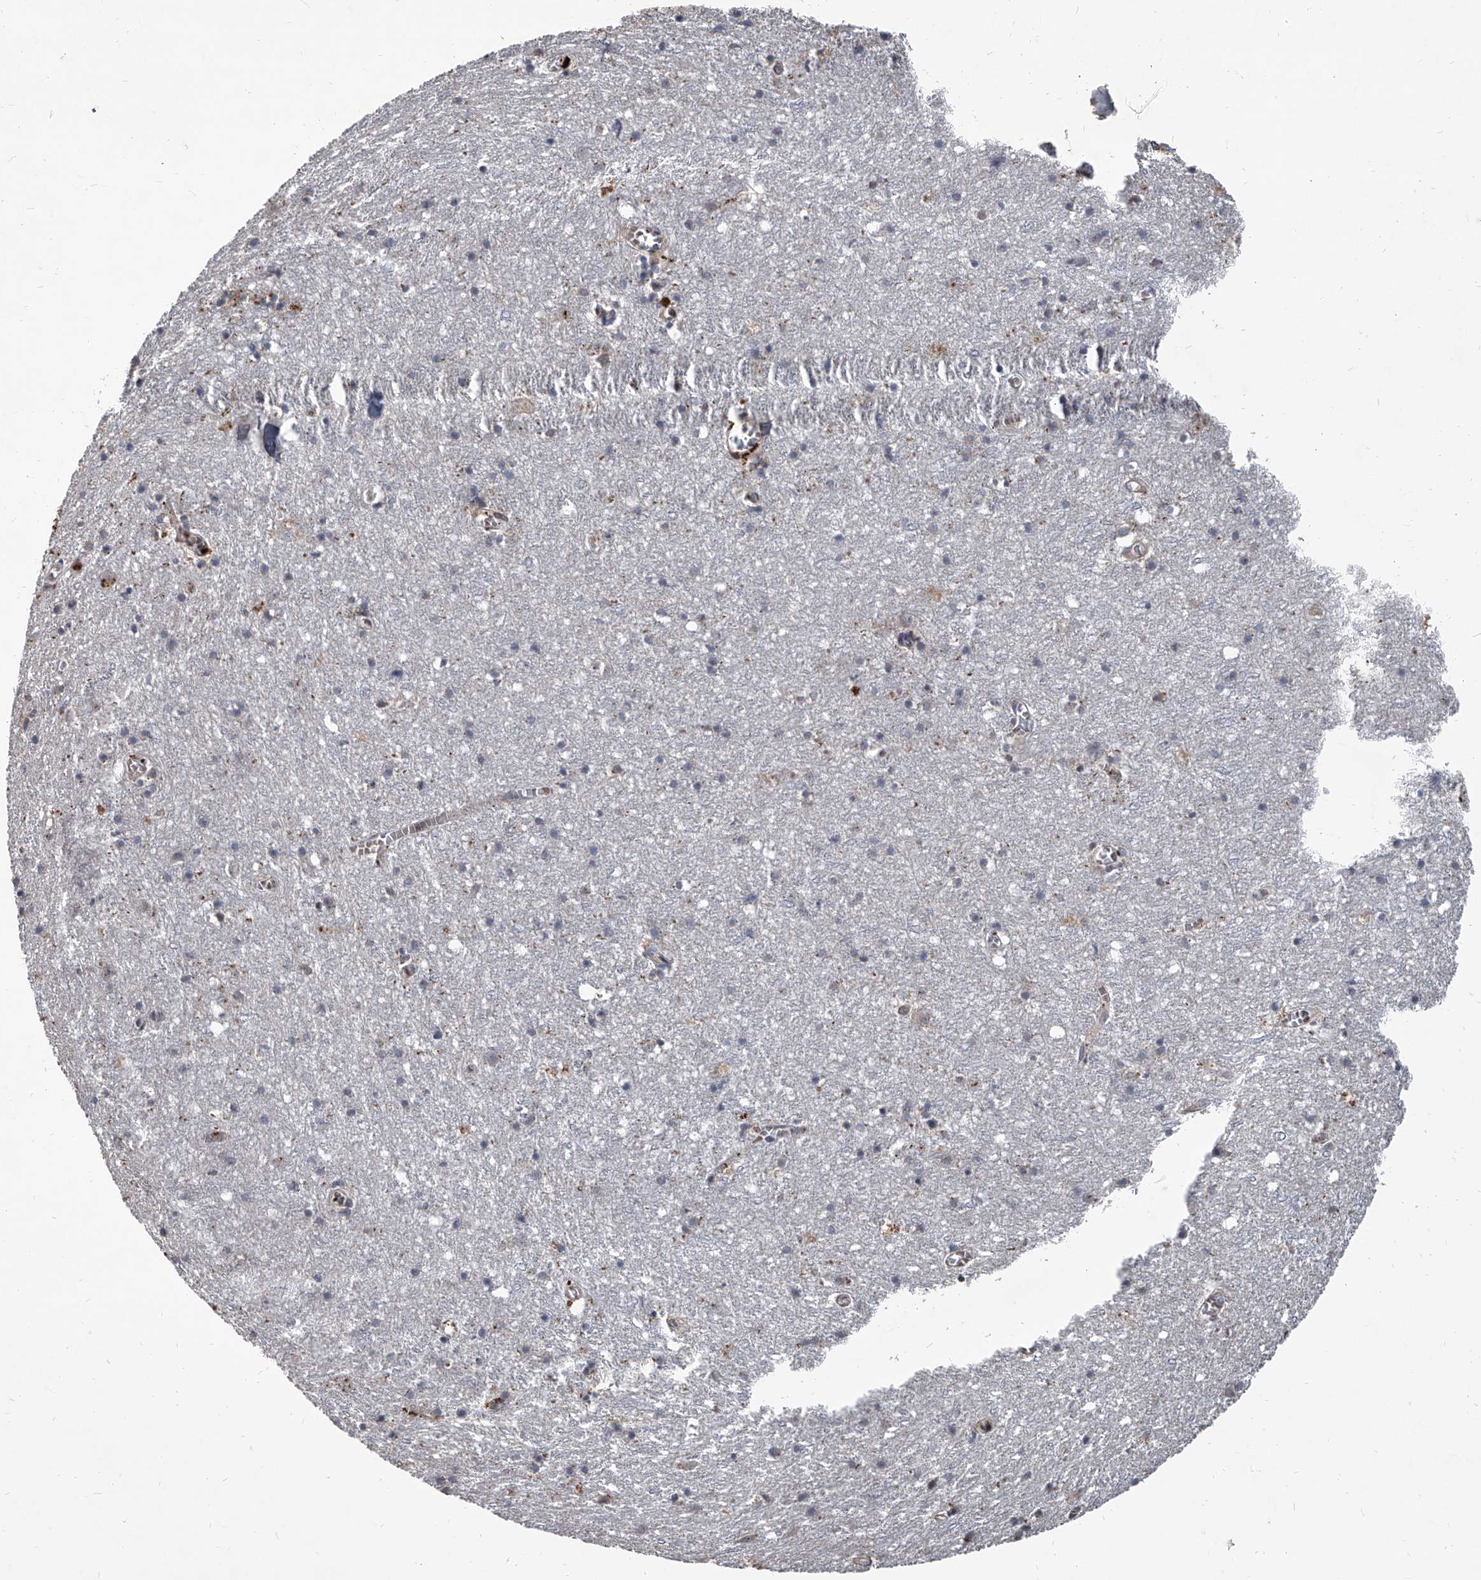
{"staining": {"intensity": "weak", "quantity": ">75%", "location": "cytoplasmic/membranous"}, "tissue": "cerebral cortex", "cell_type": "Endothelial cells", "image_type": "normal", "snomed": [{"axis": "morphology", "description": "Normal tissue, NOS"}, {"axis": "topography", "description": "Cerebral cortex"}], "caption": "DAB immunohistochemical staining of benign cerebral cortex demonstrates weak cytoplasmic/membranous protein staining in about >75% of endothelial cells. (brown staining indicates protein expression, while blue staining denotes nuclei).", "gene": "EVA1C", "patient": {"sex": "female", "age": 64}}